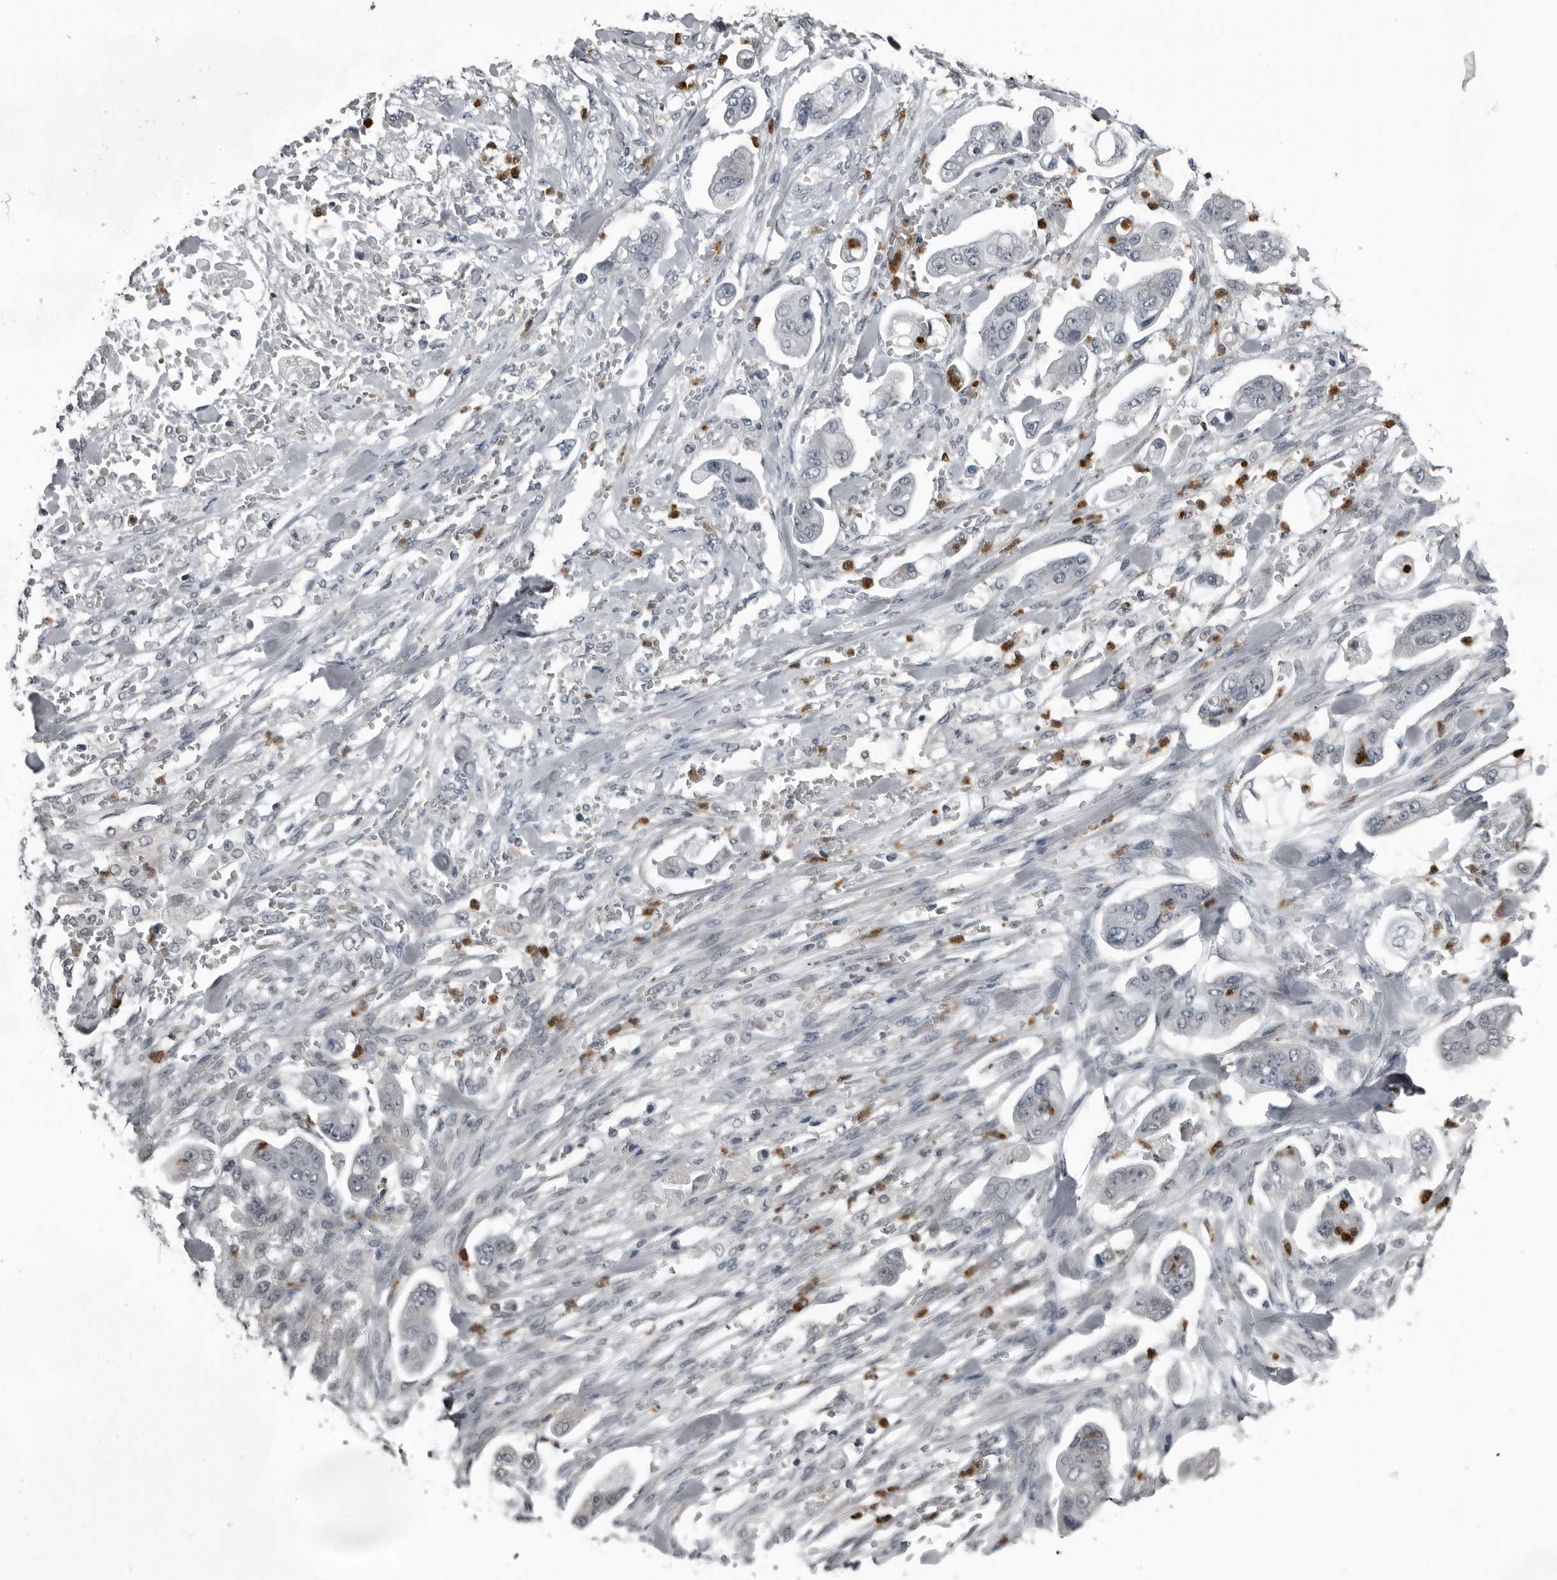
{"staining": {"intensity": "negative", "quantity": "none", "location": "none"}, "tissue": "stomach cancer", "cell_type": "Tumor cells", "image_type": "cancer", "snomed": [{"axis": "morphology", "description": "Adenocarcinoma, NOS"}, {"axis": "topography", "description": "Stomach"}], "caption": "A high-resolution photomicrograph shows immunohistochemistry staining of stomach cancer, which shows no significant staining in tumor cells.", "gene": "RTCA", "patient": {"sex": "male", "age": 62}}